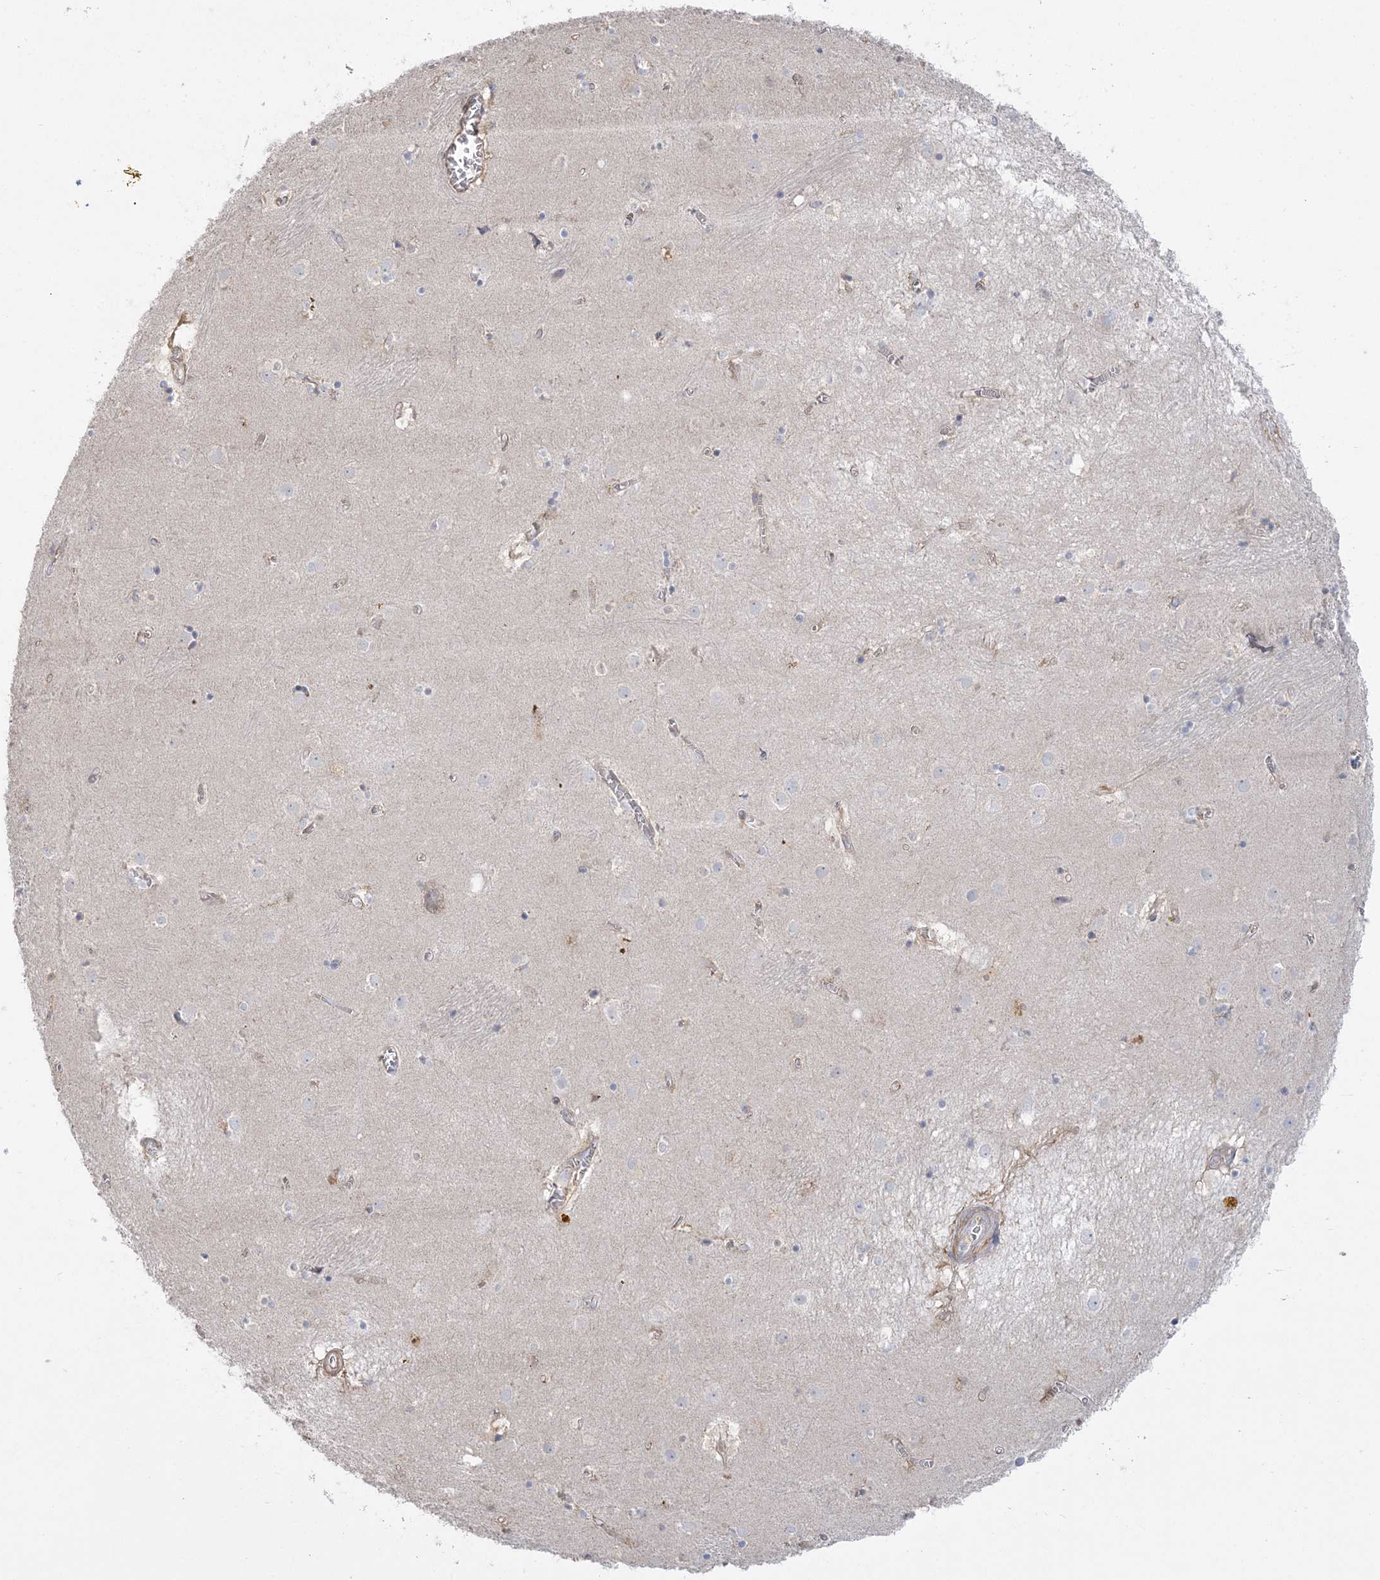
{"staining": {"intensity": "negative", "quantity": "none", "location": "none"}, "tissue": "caudate", "cell_type": "Glial cells", "image_type": "normal", "snomed": [{"axis": "morphology", "description": "Normal tissue, NOS"}, {"axis": "topography", "description": "Lateral ventricle wall"}], "caption": "Immunohistochemistry (IHC) image of normal human caudate stained for a protein (brown), which demonstrates no staining in glial cells. The staining was performed using DAB (3,3'-diaminobenzidine) to visualize the protein expression in brown, while the nuclei were stained in blue with hematoxylin (Magnification: 20x).", "gene": "HAAO", "patient": {"sex": "male", "age": 70}}